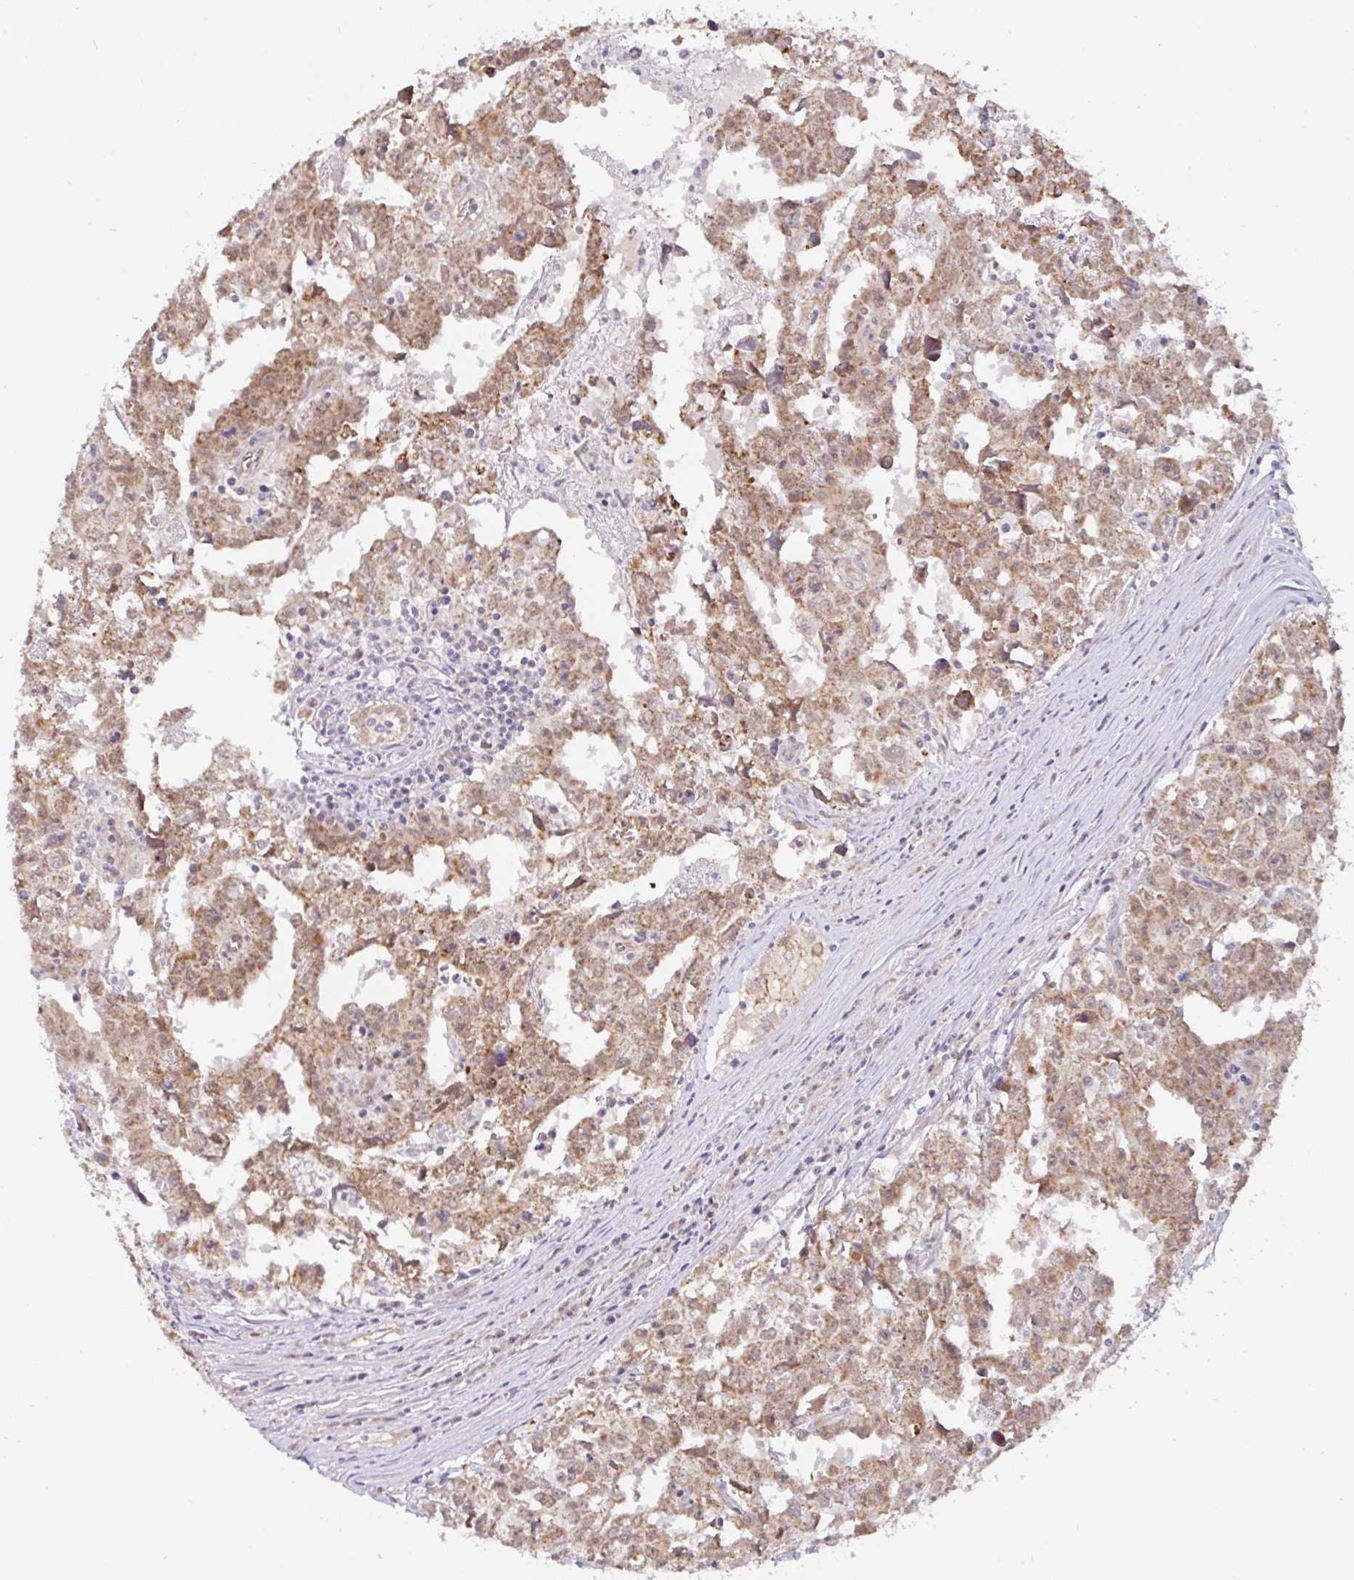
{"staining": {"intensity": "moderate", "quantity": ">75%", "location": "cytoplasmic/membranous"}, "tissue": "testis cancer", "cell_type": "Tumor cells", "image_type": "cancer", "snomed": [{"axis": "morphology", "description": "Carcinoma, Embryonal, NOS"}, {"axis": "topography", "description": "Testis"}], "caption": "Moderate cytoplasmic/membranous staining is present in about >75% of tumor cells in embryonal carcinoma (testis).", "gene": "DLEU7", "patient": {"sex": "male", "age": 22}}